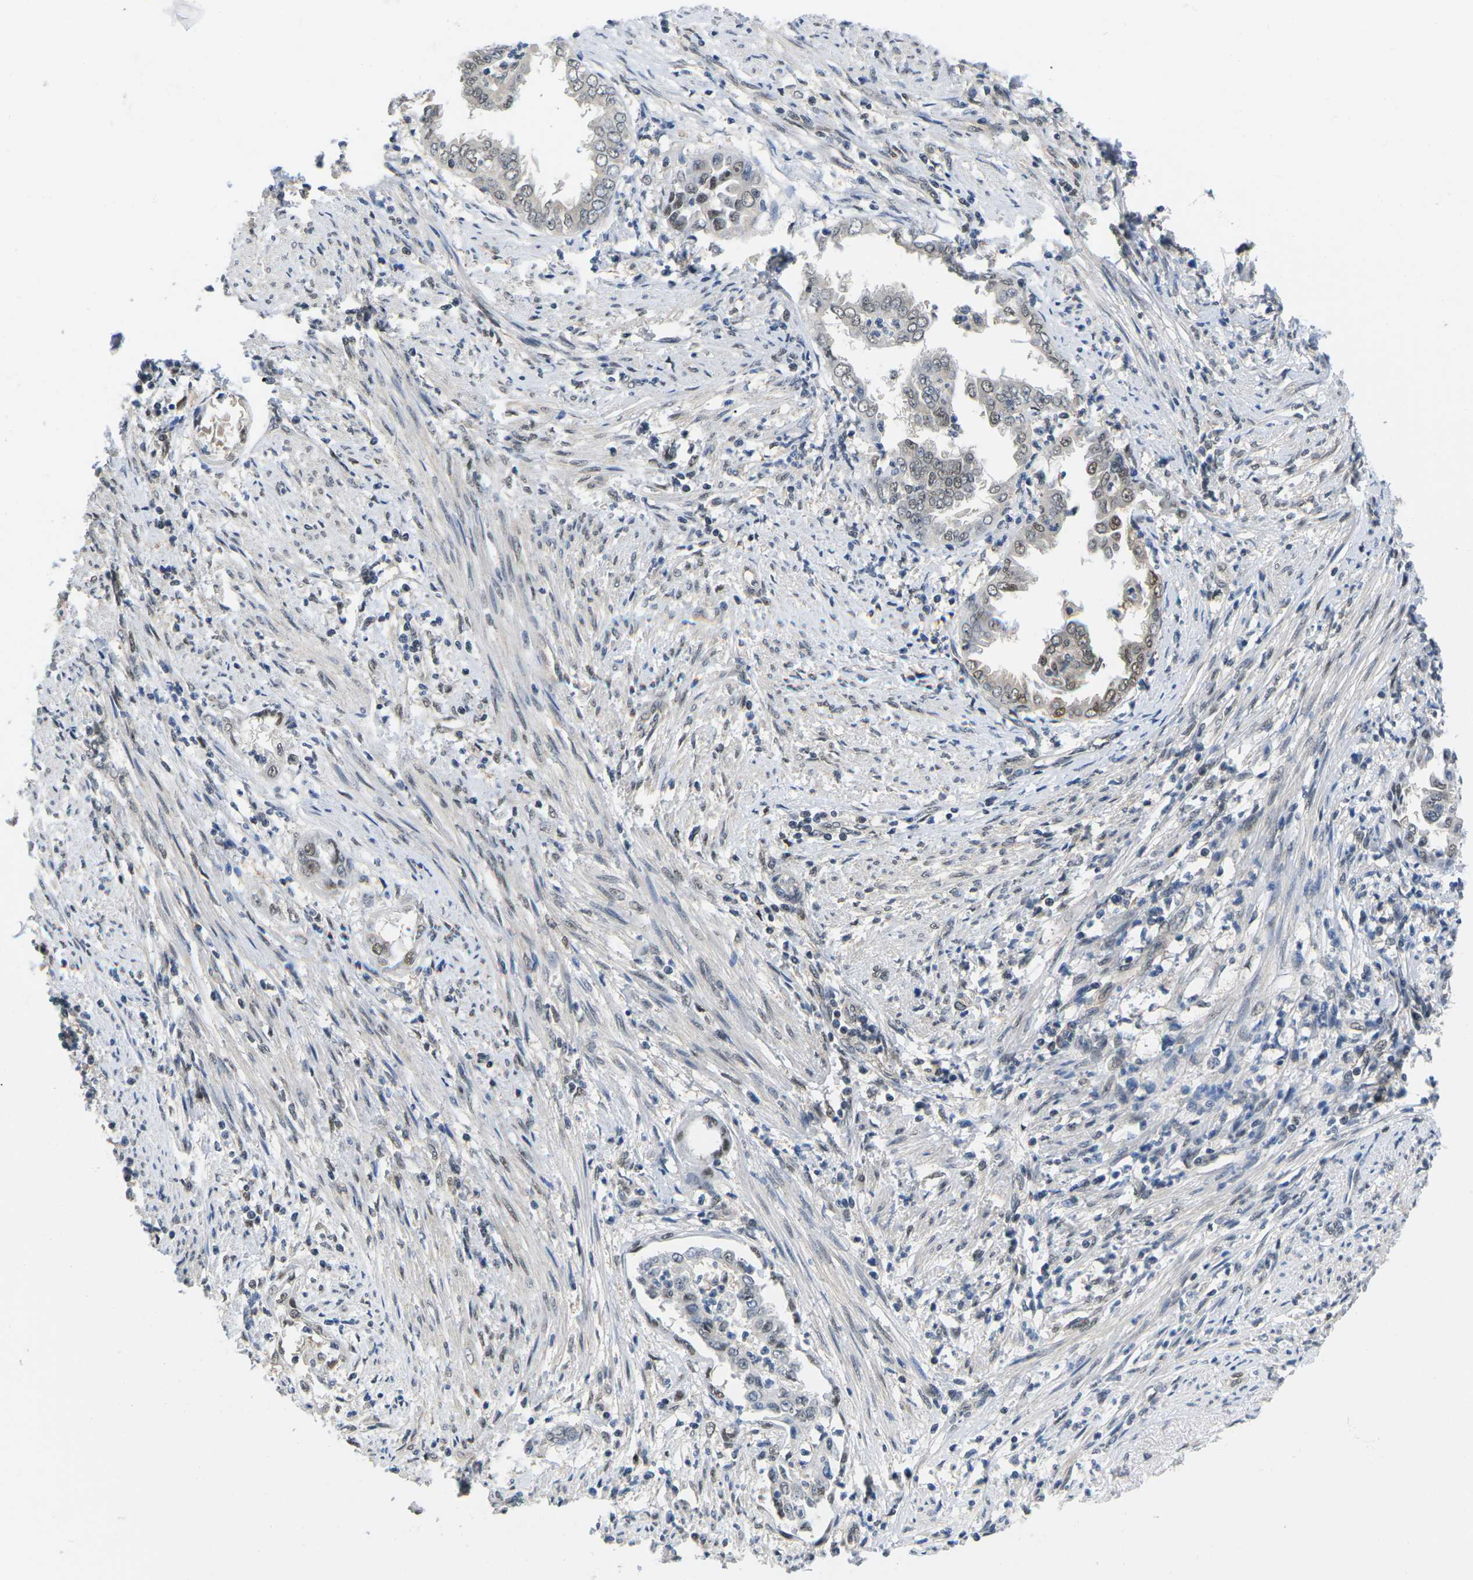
{"staining": {"intensity": "weak", "quantity": "25%-75%", "location": "nuclear"}, "tissue": "endometrial cancer", "cell_type": "Tumor cells", "image_type": "cancer", "snomed": [{"axis": "morphology", "description": "Adenocarcinoma, NOS"}, {"axis": "topography", "description": "Endometrium"}], "caption": "Human adenocarcinoma (endometrial) stained for a protein (brown) reveals weak nuclear positive positivity in about 25%-75% of tumor cells.", "gene": "UBA7", "patient": {"sex": "female", "age": 85}}